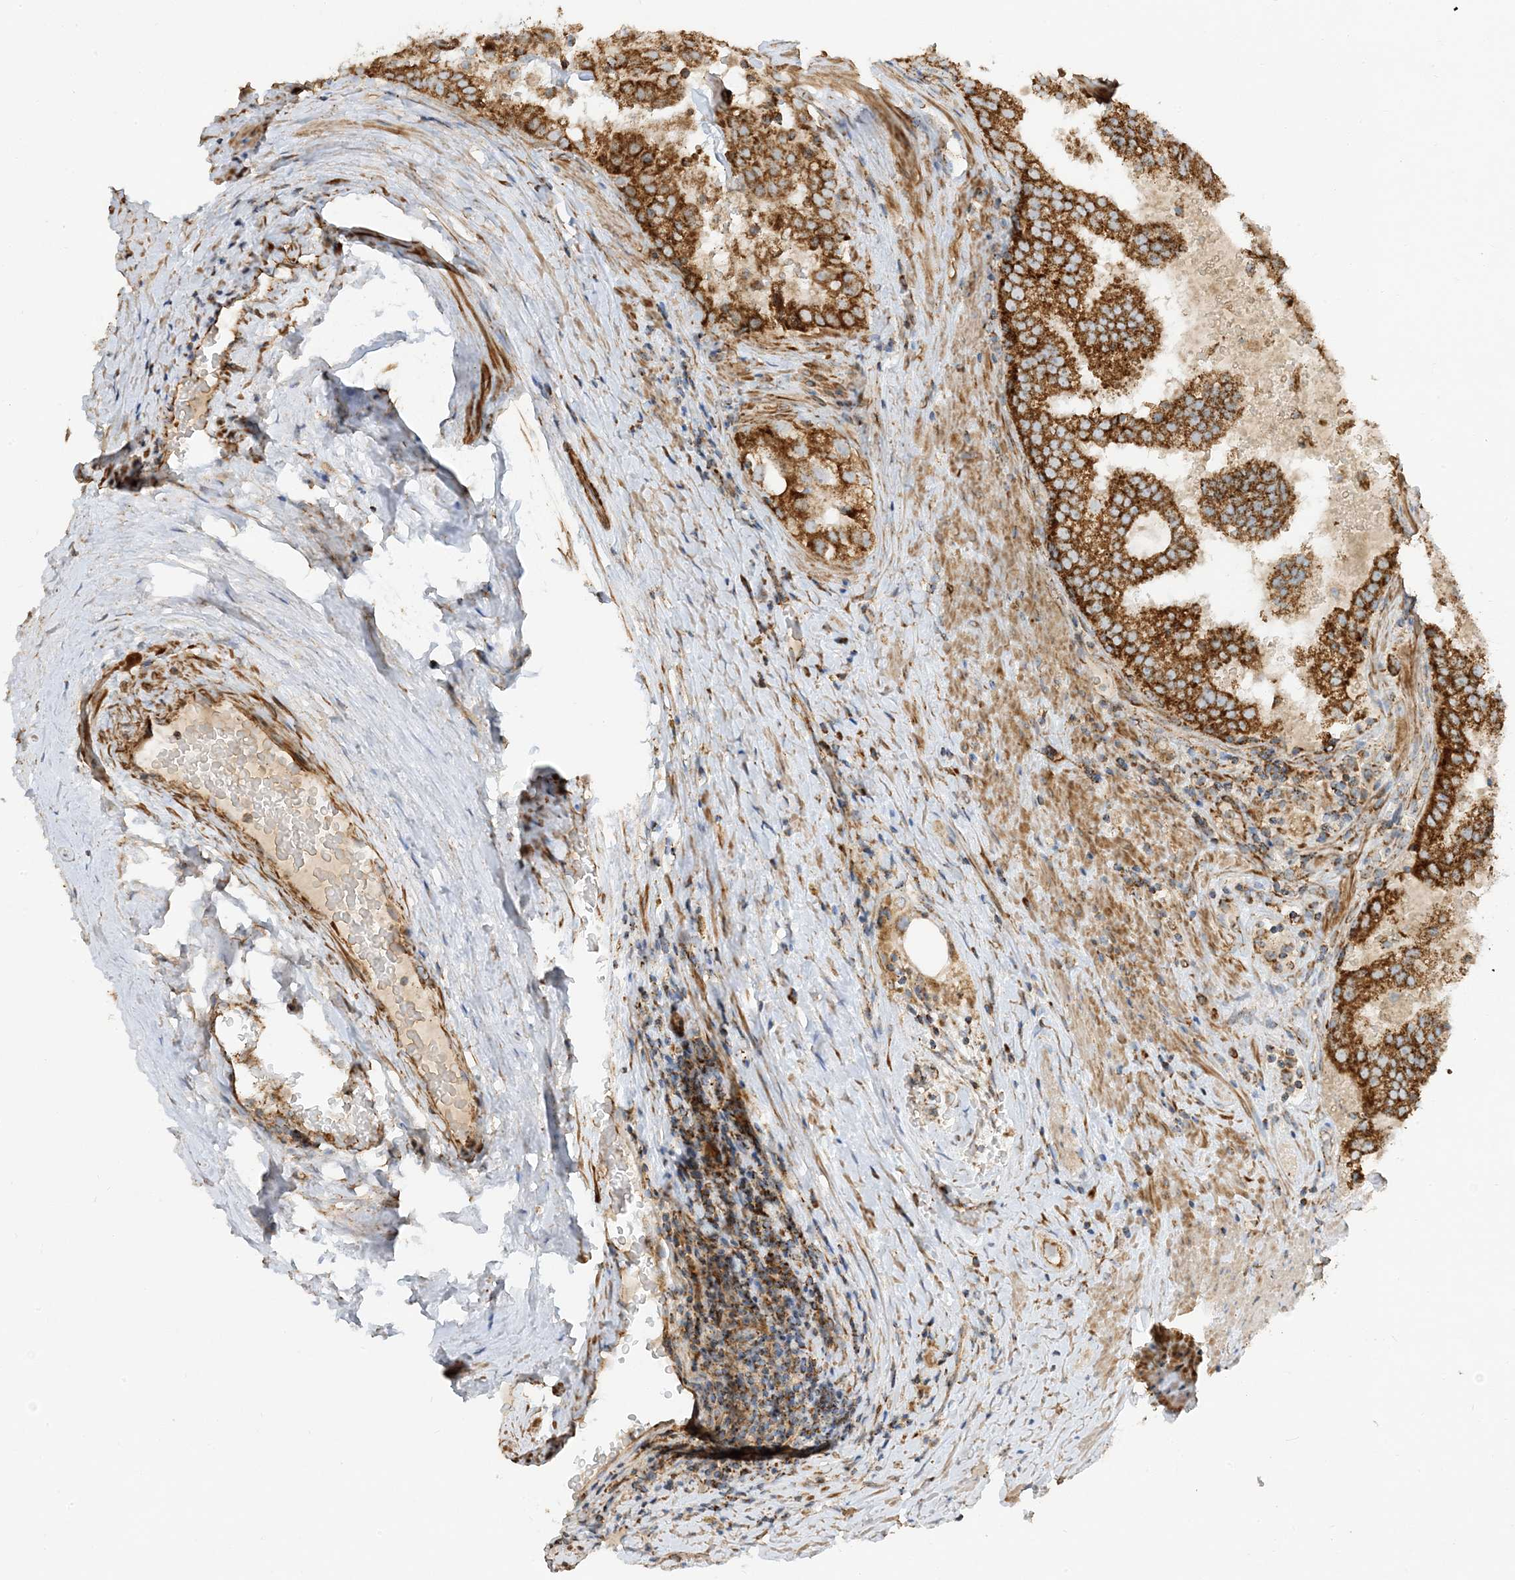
{"staining": {"intensity": "strong", "quantity": ">75%", "location": "cytoplasmic/membranous"}, "tissue": "prostate cancer", "cell_type": "Tumor cells", "image_type": "cancer", "snomed": [{"axis": "morphology", "description": "Adenocarcinoma, High grade"}, {"axis": "topography", "description": "Prostate"}], "caption": "Protein expression analysis of prostate cancer (high-grade adenocarcinoma) exhibits strong cytoplasmic/membranous positivity in about >75% of tumor cells.", "gene": "AARS2", "patient": {"sex": "male", "age": 68}}